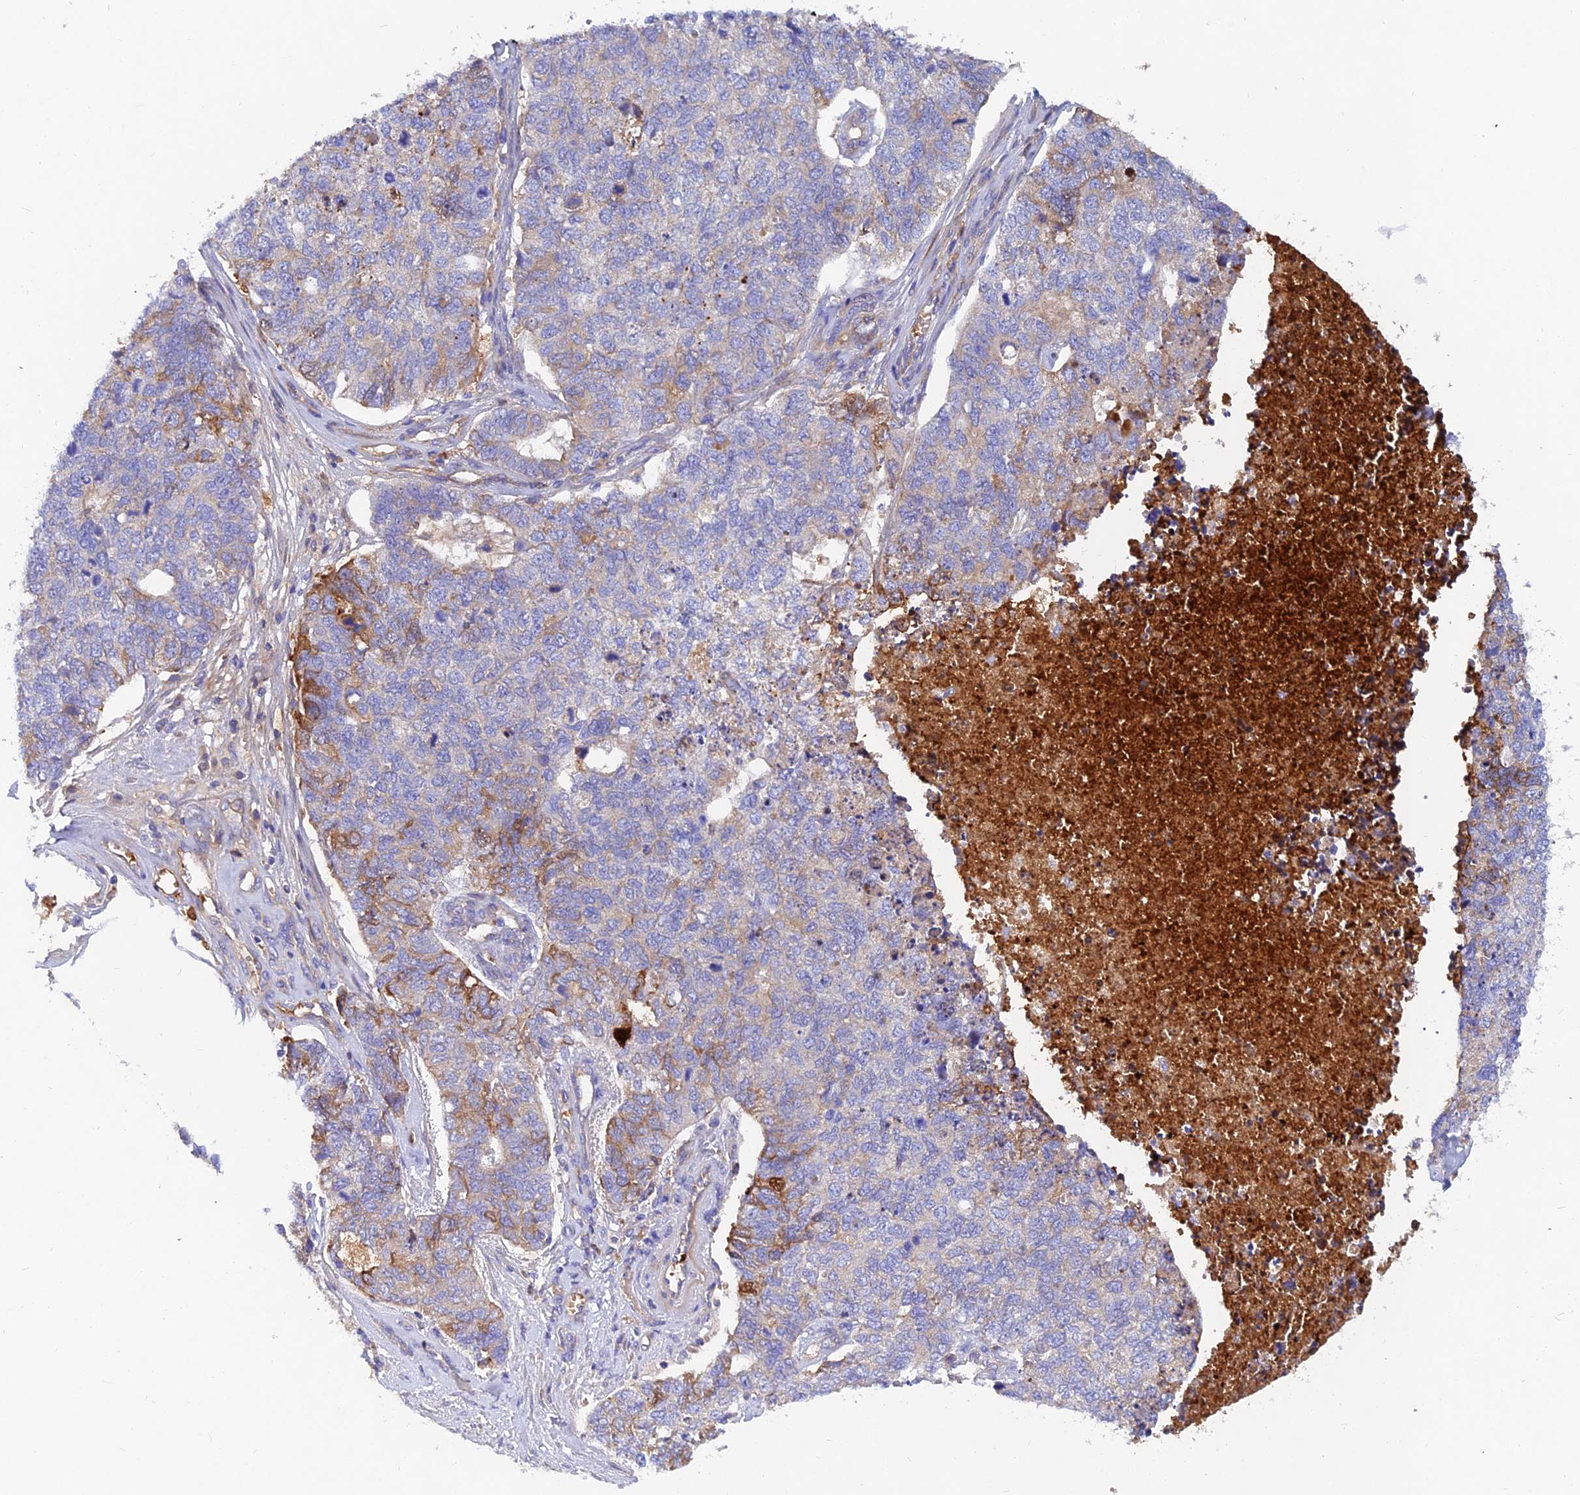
{"staining": {"intensity": "moderate", "quantity": "<25%", "location": "cytoplasmic/membranous"}, "tissue": "cervical cancer", "cell_type": "Tumor cells", "image_type": "cancer", "snomed": [{"axis": "morphology", "description": "Squamous cell carcinoma, NOS"}, {"axis": "topography", "description": "Cervix"}], "caption": "This image displays squamous cell carcinoma (cervical) stained with immunohistochemistry (IHC) to label a protein in brown. The cytoplasmic/membranous of tumor cells show moderate positivity for the protein. Nuclei are counter-stained blue.", "gene": "MROH1", "patient": {"sex": "female", "age": 63}}